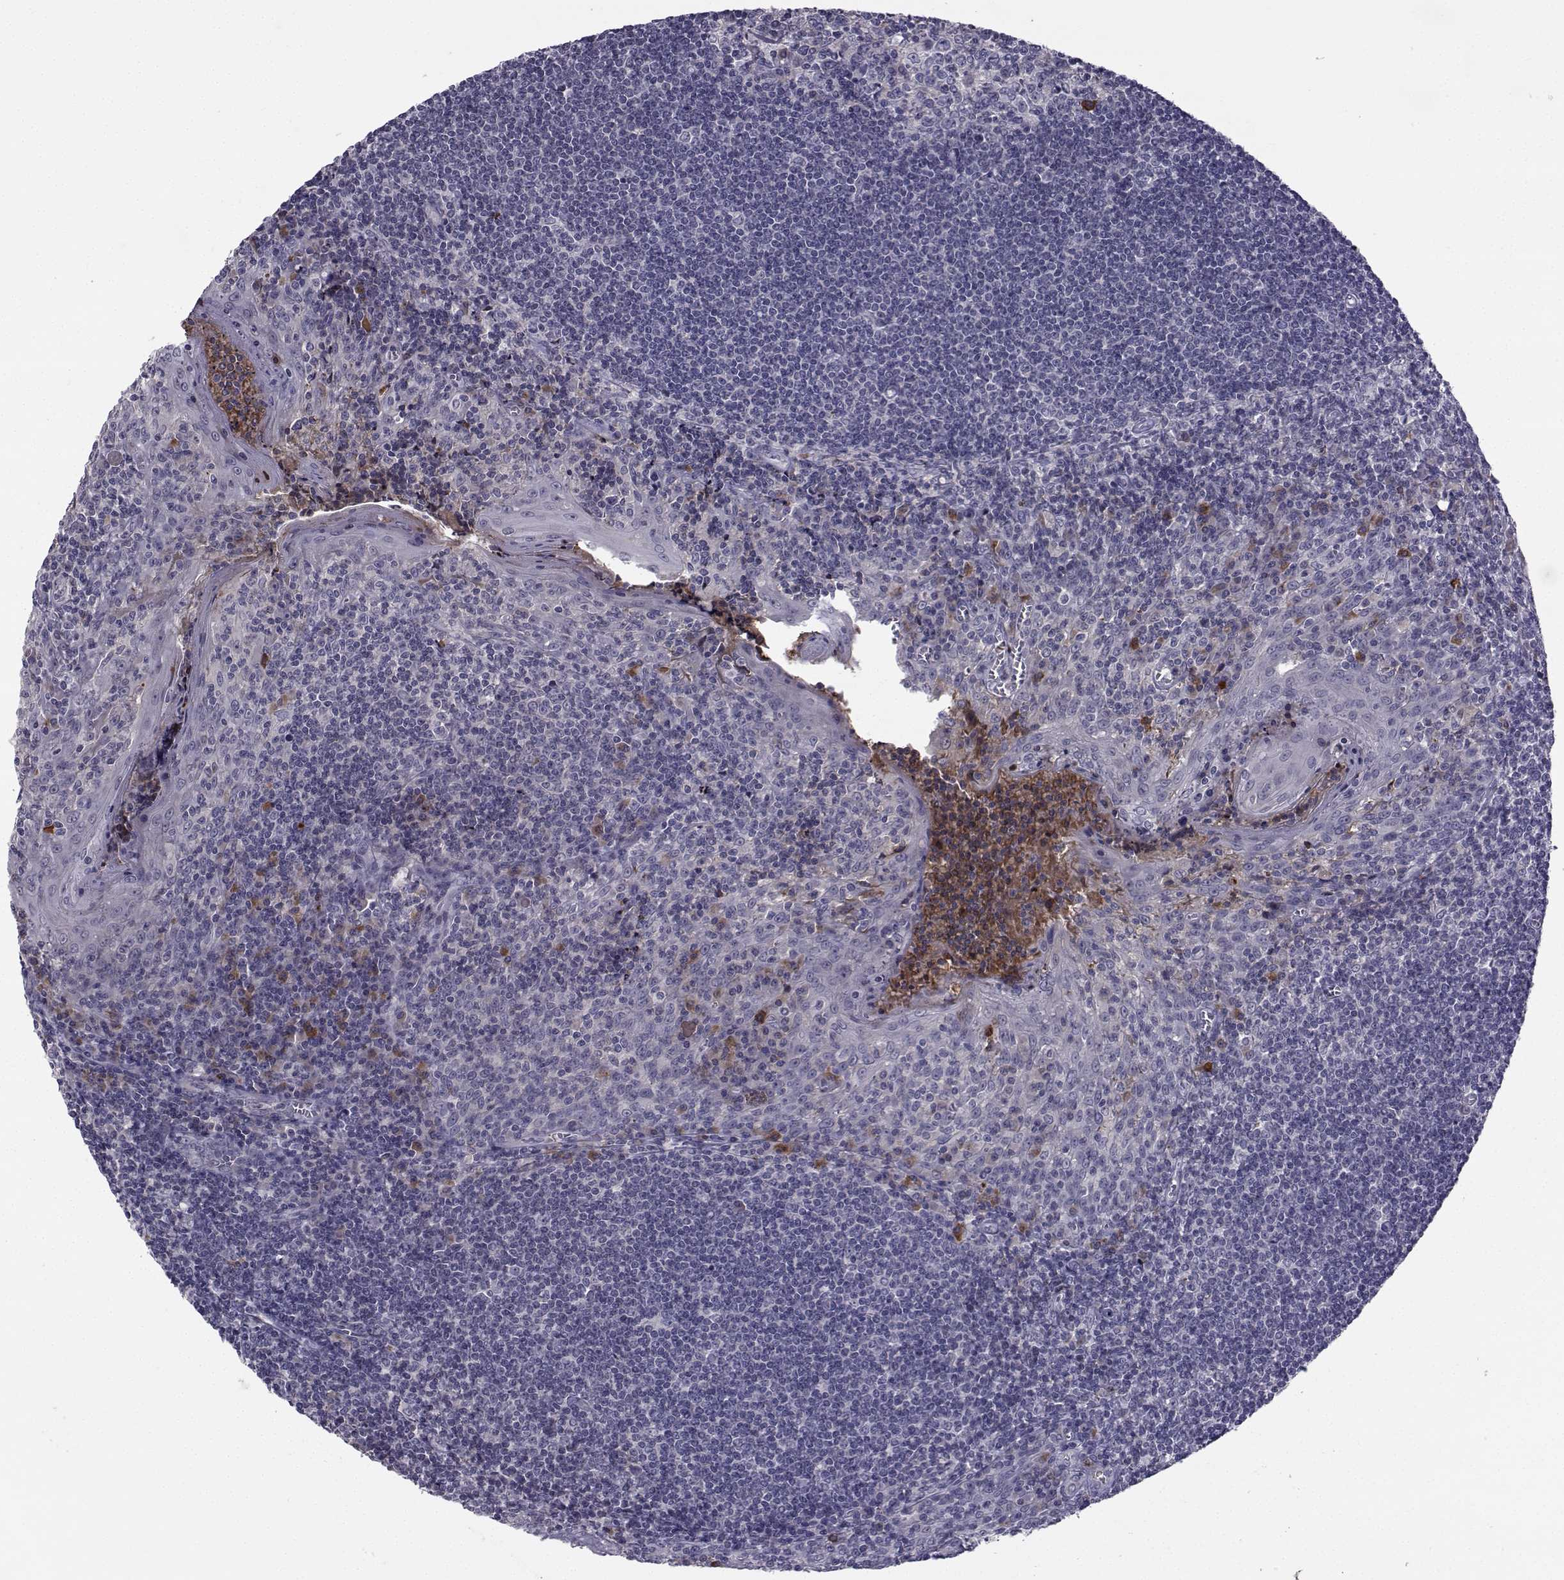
{"staining": {"intensity": "negative", "quantity": "none", "location": "none"}, "tissue": "tonsil", "cell_type": "Germinal center cells", "image_type": "normal", "snomed": [{"axis": "morphology", "description": "Normal tissue, NOS"}, {"axis": "topography", "description": "Tonsil"}], "caption": "Tonsil stained for a protein using IHC shows no expression germinal center cells.", "gene": "TNFRSF11B", "patient": {"sex": "male", "age": 33}}